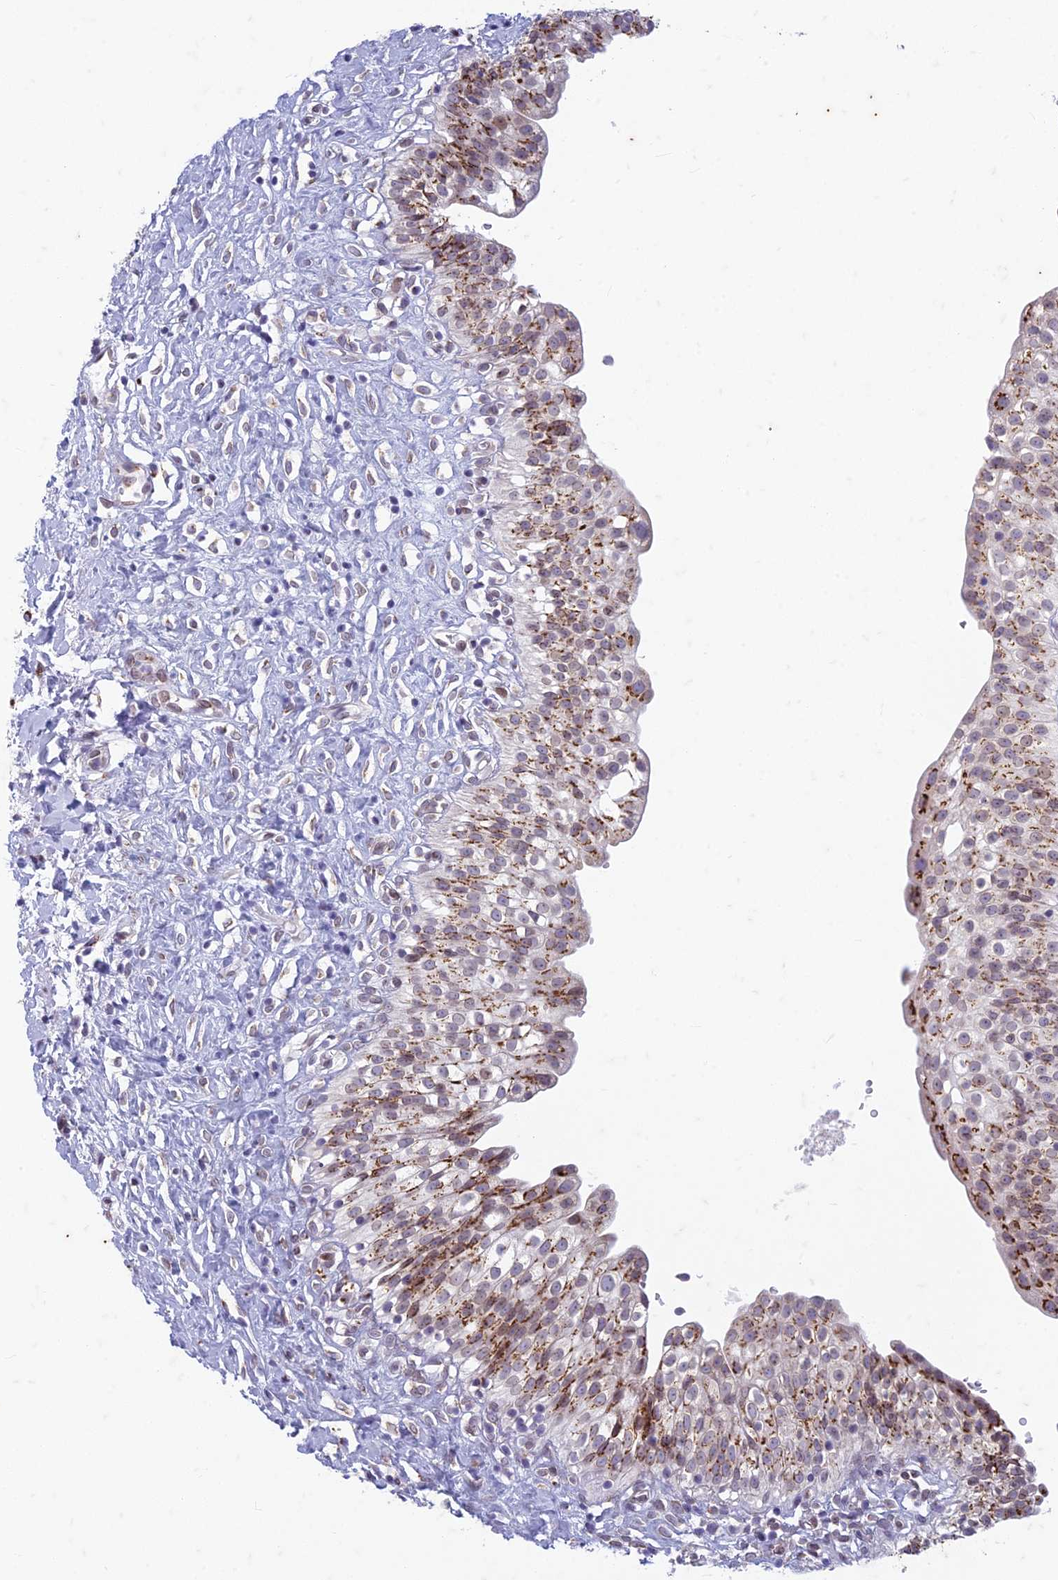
{"staining": {"intensity": "strong", "quantity": "25%-75%", "location": "cytoplasmic/membranous"}, "tissue": "urinary bladder", "cell_type": "Urothelial cells", "image_type": "normal", "snomed": [{"axis": "morphology", "description": "Normal tissue, NOS"}, {"axis": "topography", "description": "Urinary bladder"}], "caption": "Urothelial cells show high levels of strong cytoplasmic/membranous staining in about 25%-75% of cells in unremarkable human urinary bladder.", "gene": "FAM3C", "patient": {"sex": "male", "age": 51}}